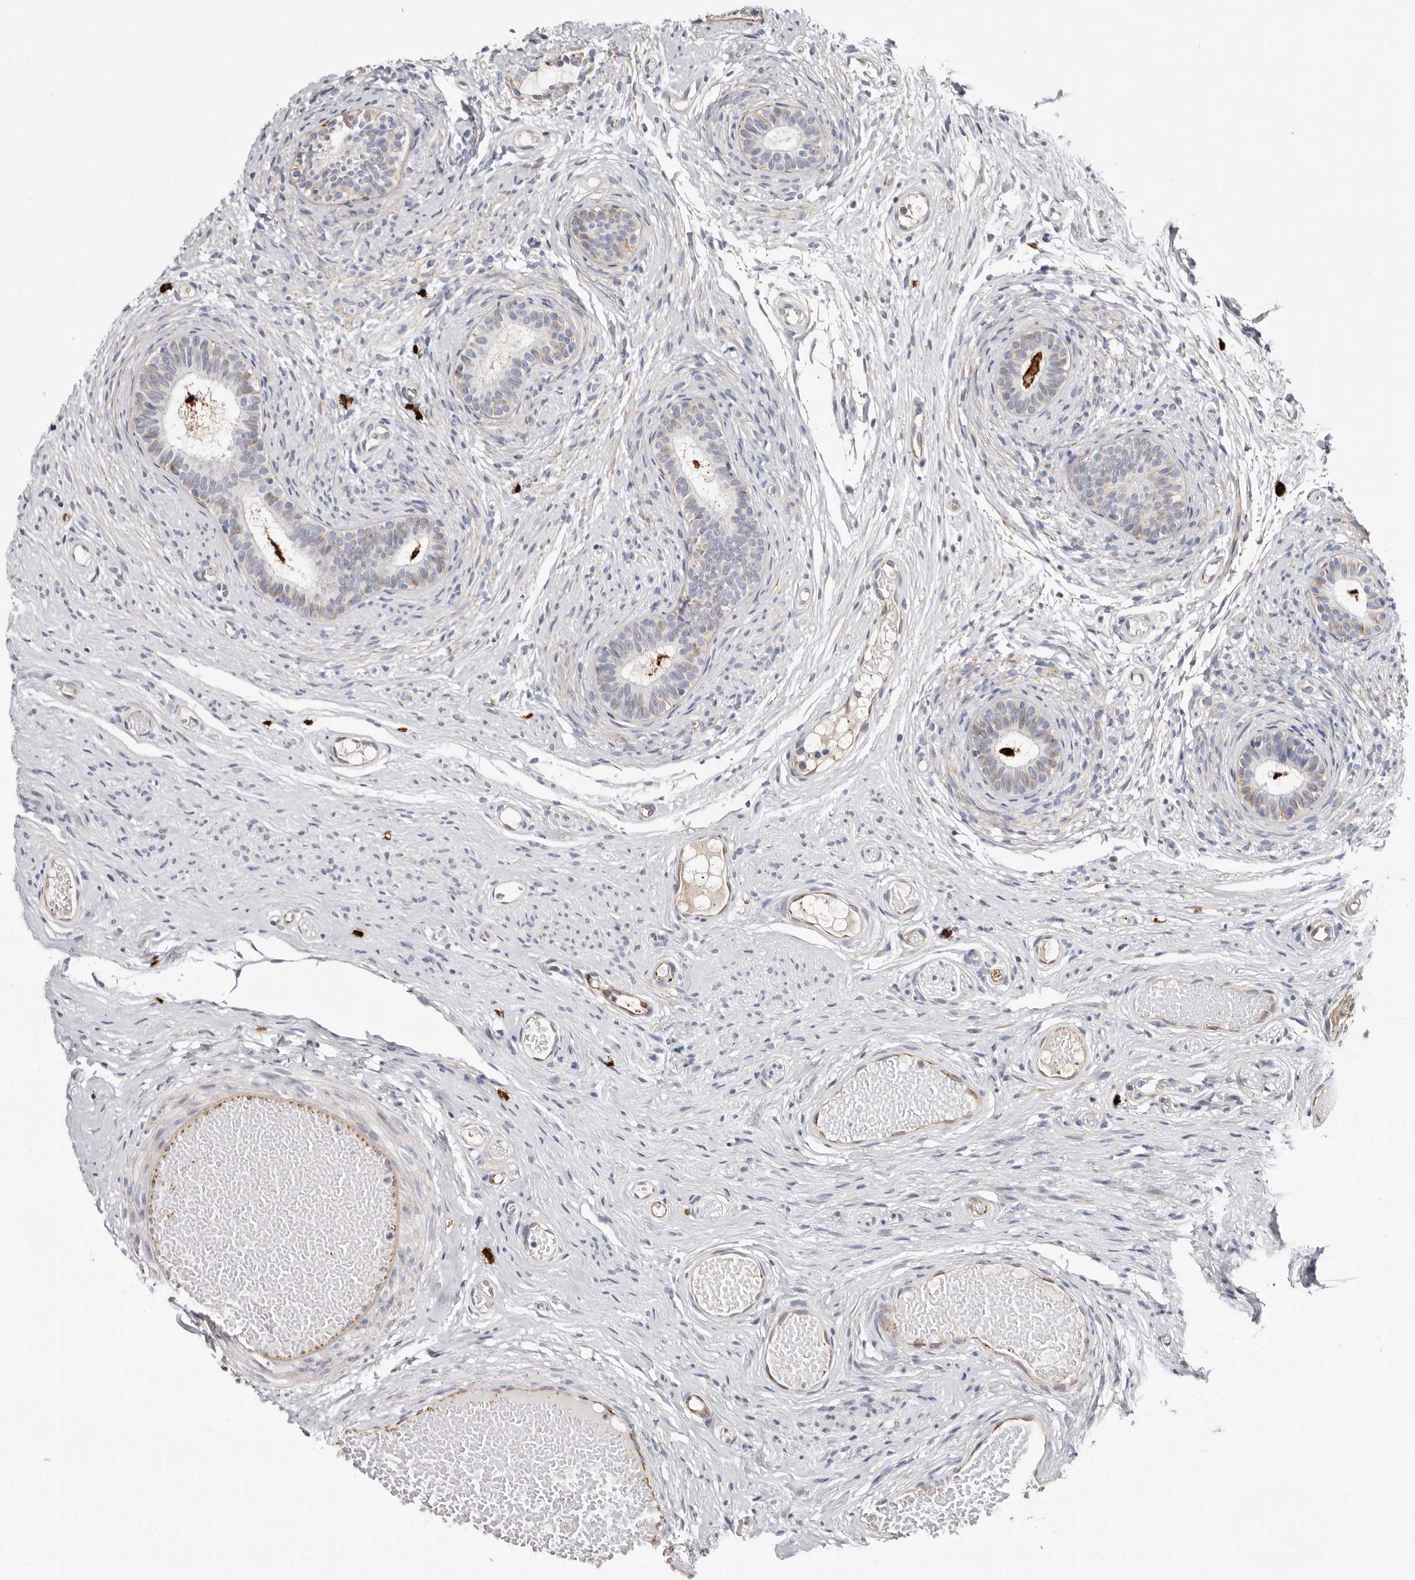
{"staining": {"intensity": "negative", "quantity": "none", "location": "none"}, "tissue": "epididymis", "cell_type": "Glandular cells", "image_type": "normal", "snomed": [{"axis": "morphology", "description": "Normal tissue, NOS"}, {"axis": "topography", "description": "Epididymis"}], "caption": "Immunohistochemistry image of normal epididymis stained for a protein (brown), which exhibits no staining in glandular cells.", "gene": "PKDCC", "patient": {"sex": "male", "age": 9}}